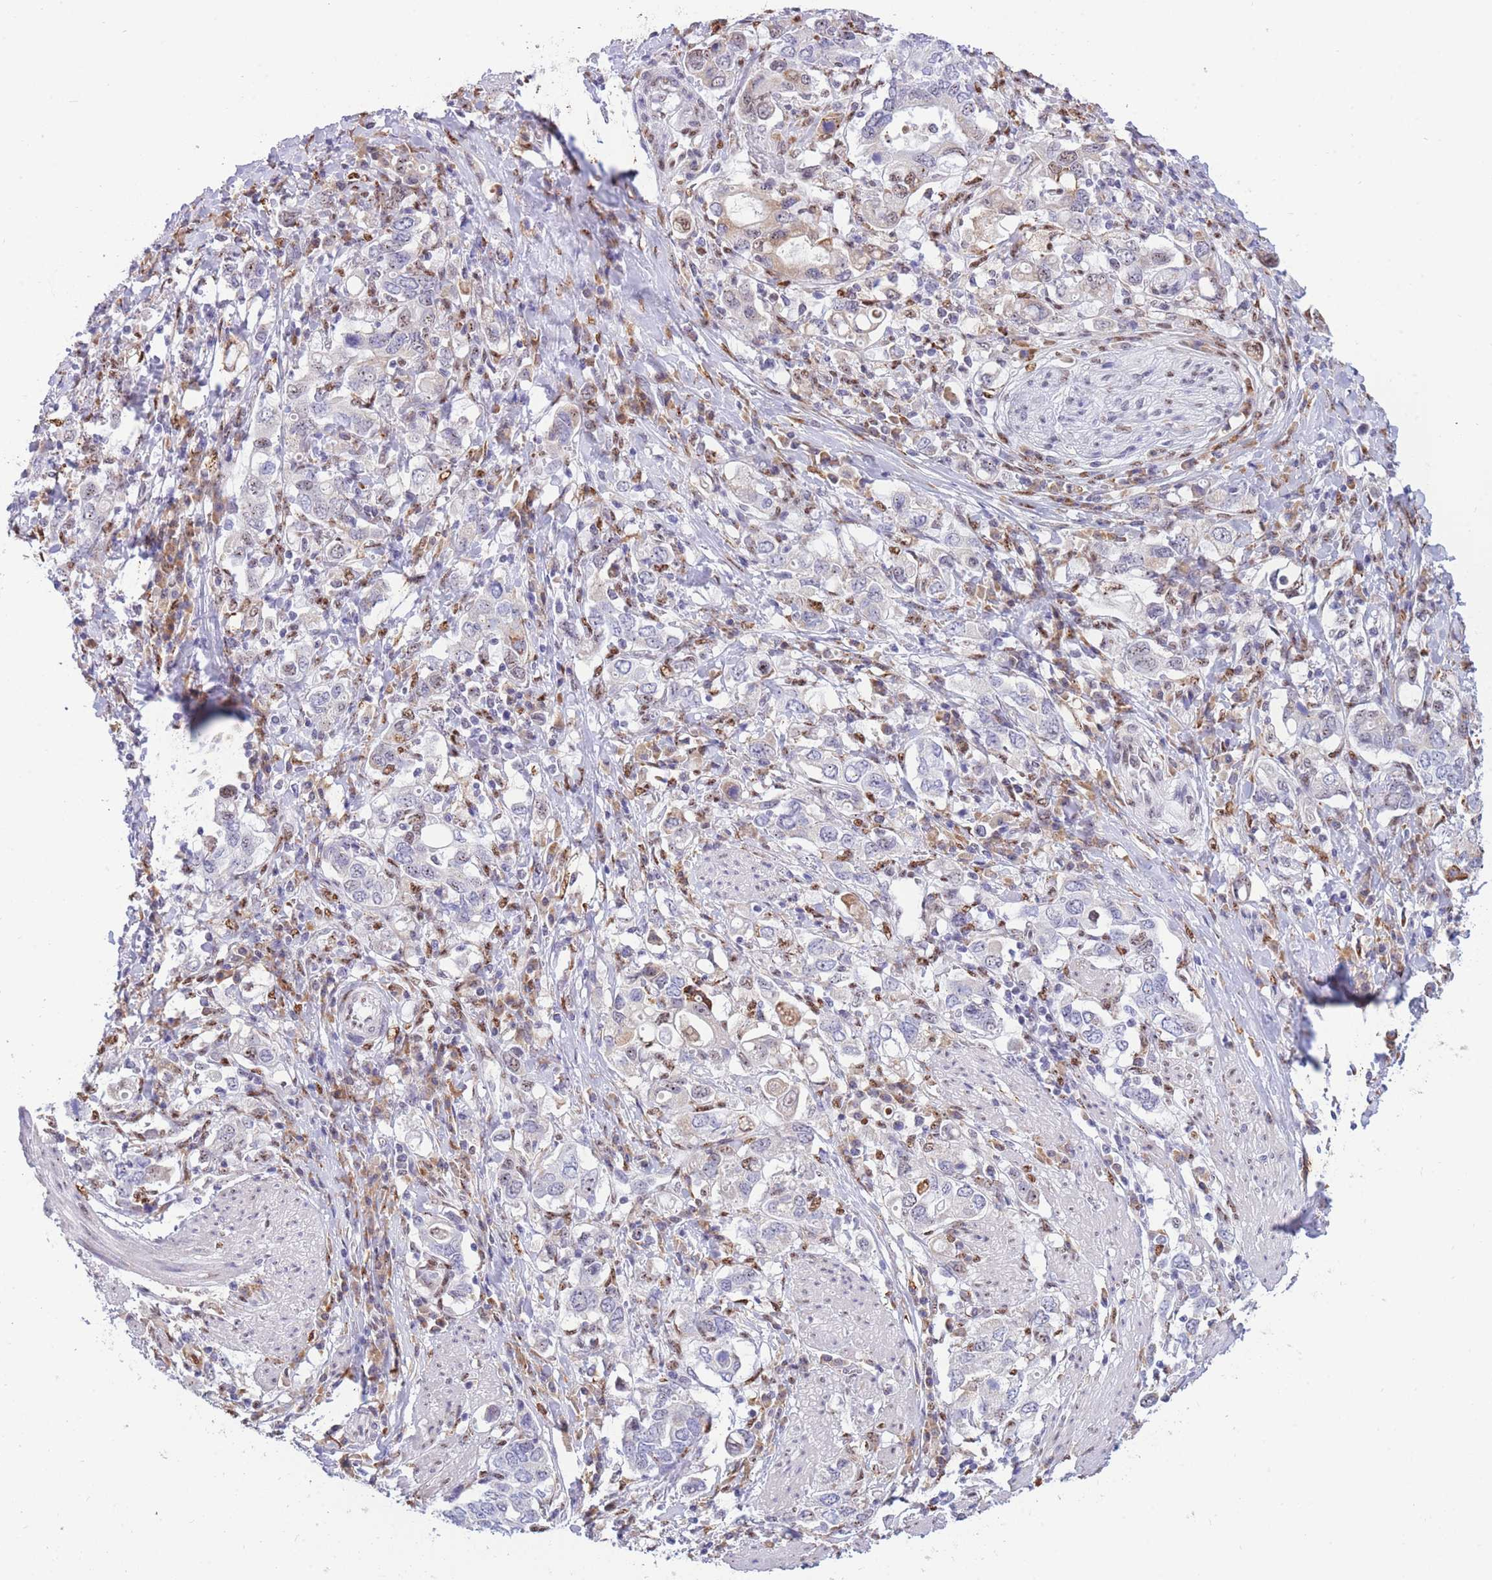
{"staining": {"intensity": "weak", "quantity": "<25%", "location": "cytoplasmic/membranous,nuclear"}, "tissue": "stomach cancer", "cell_type": "Tumor cells", "image_type": "cancer", "snomed": [{"axis": "morphology", "description": "Adenocarcinoma, NOS"}, {"axis": "topography", "description": "Stomach, upper"}, {"axis": "topography", "description": "Stomach"}], "caption": "DAB (3,3'-diaminobenzidine) immunohistochemical staining of adenocarcinoma (stomach) displays no significant positivity in tumor cells. (DAB (3,3'-diaminobenzidine) immunohistochemistry with hematoxylin counter stain).", "gene": "FAM153A", "patient": {"sex": "male", "age": 62}}